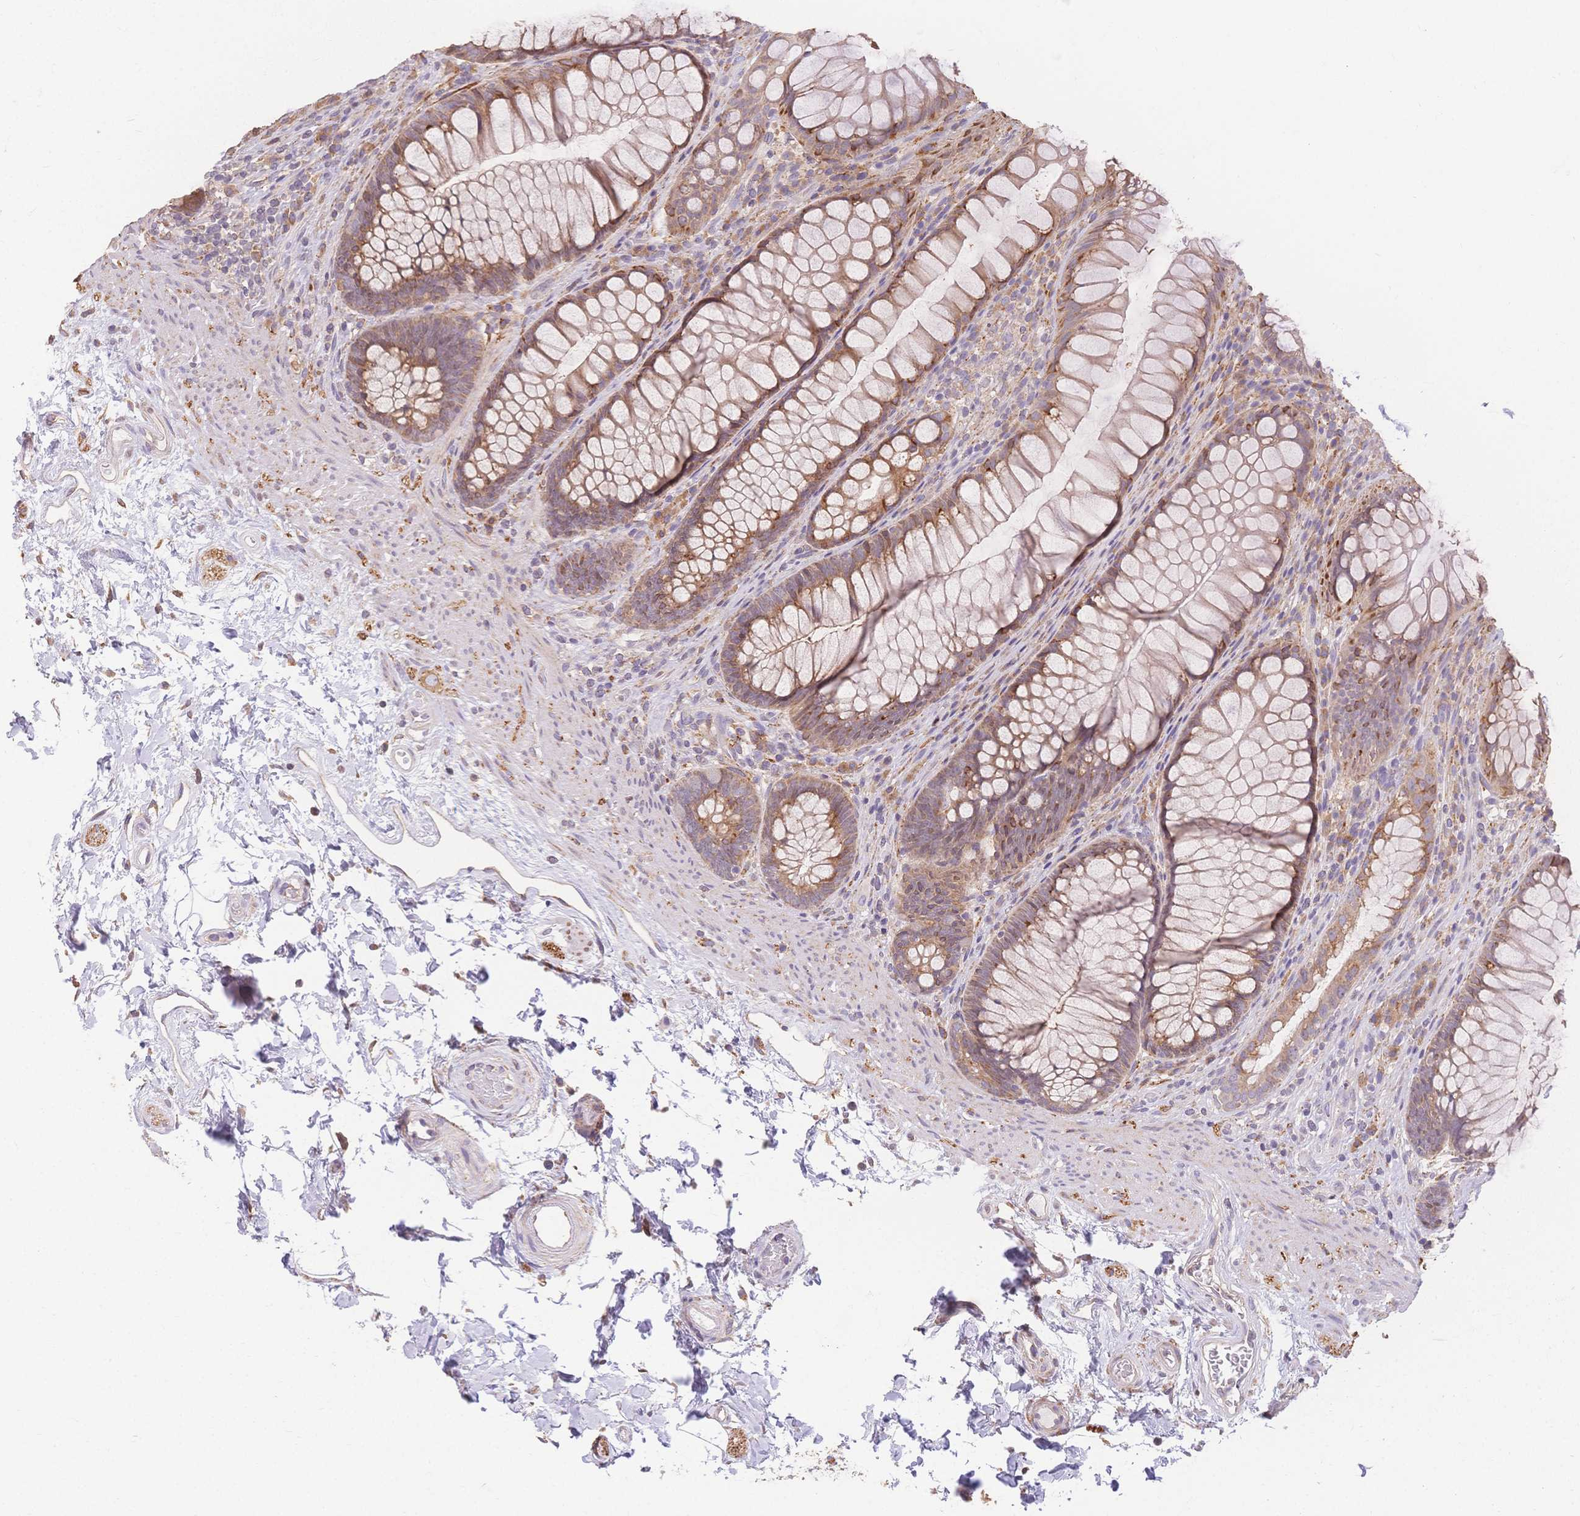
{"staining": {"intensity": "moderate", "quantity": "25%-75%", "location": "cytoplasmic/membranous"}, "tissue": "rectum", "cell_type": "Glandular cells", "image_type": "normal", "snomed": [{"axis": "morphology", "description": "Normal tissue, NOS"}, {"axis": "topography", "description": "Smooth muscle"}, {"axis": "topography", "description": "Rectum"}], "caption": "Rectum stained with DAB immunohistochemistry reveals medium levels of moderate cytoplasmic/membranous staining in about 25%-75% of glandular cells. The protein of interest is stained brown, and the nuclei are stained in blue (DAB IHC with brightfield microscopy, high magnification).", "gene": "HS3ST5", "patient": {"sex": "male", "age": 53}}